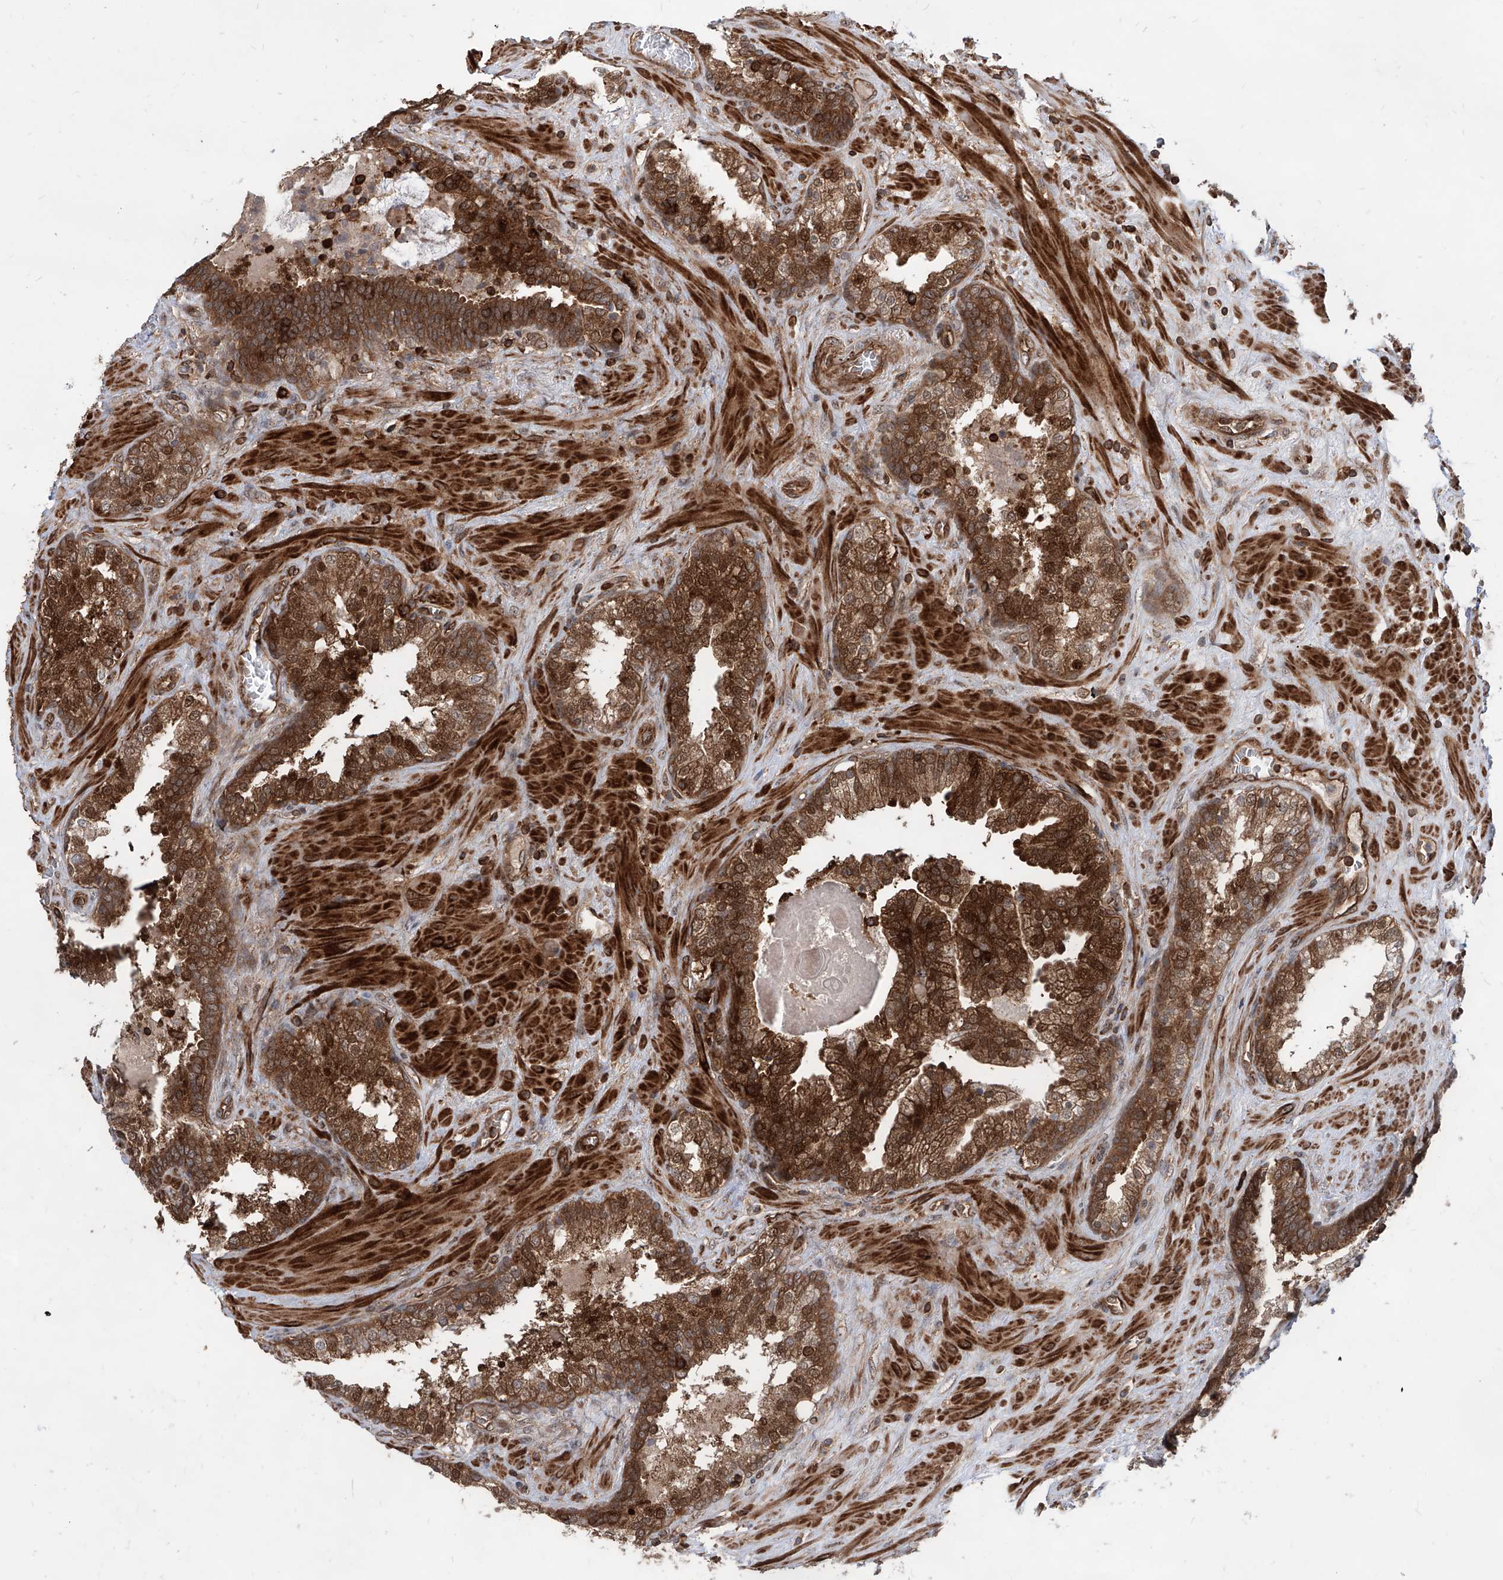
{"staining": {"intensity": "strong", "quantity": ">75%", "location": "cytoplasmic/membranous,nuclear"}, "tissue": "prostate cancer", "cell_type": "Tumor cells", "image_type": "cancer", "snomed": [{"axis": "morphology", "description": "Adenocarcinoma, Low grade"}, {"axis": "topography", "description": "Prostate"}], "caption": "A histopathology image of human prostate cancer stained for a protein reveals strong cytoplasmic/membranous and nuclear brown staining in tumor cells. (IHC, brightfield microscopy, high magnification).", "gene": "MAGED2", "patient": {"sex": "male", "age": 67}}